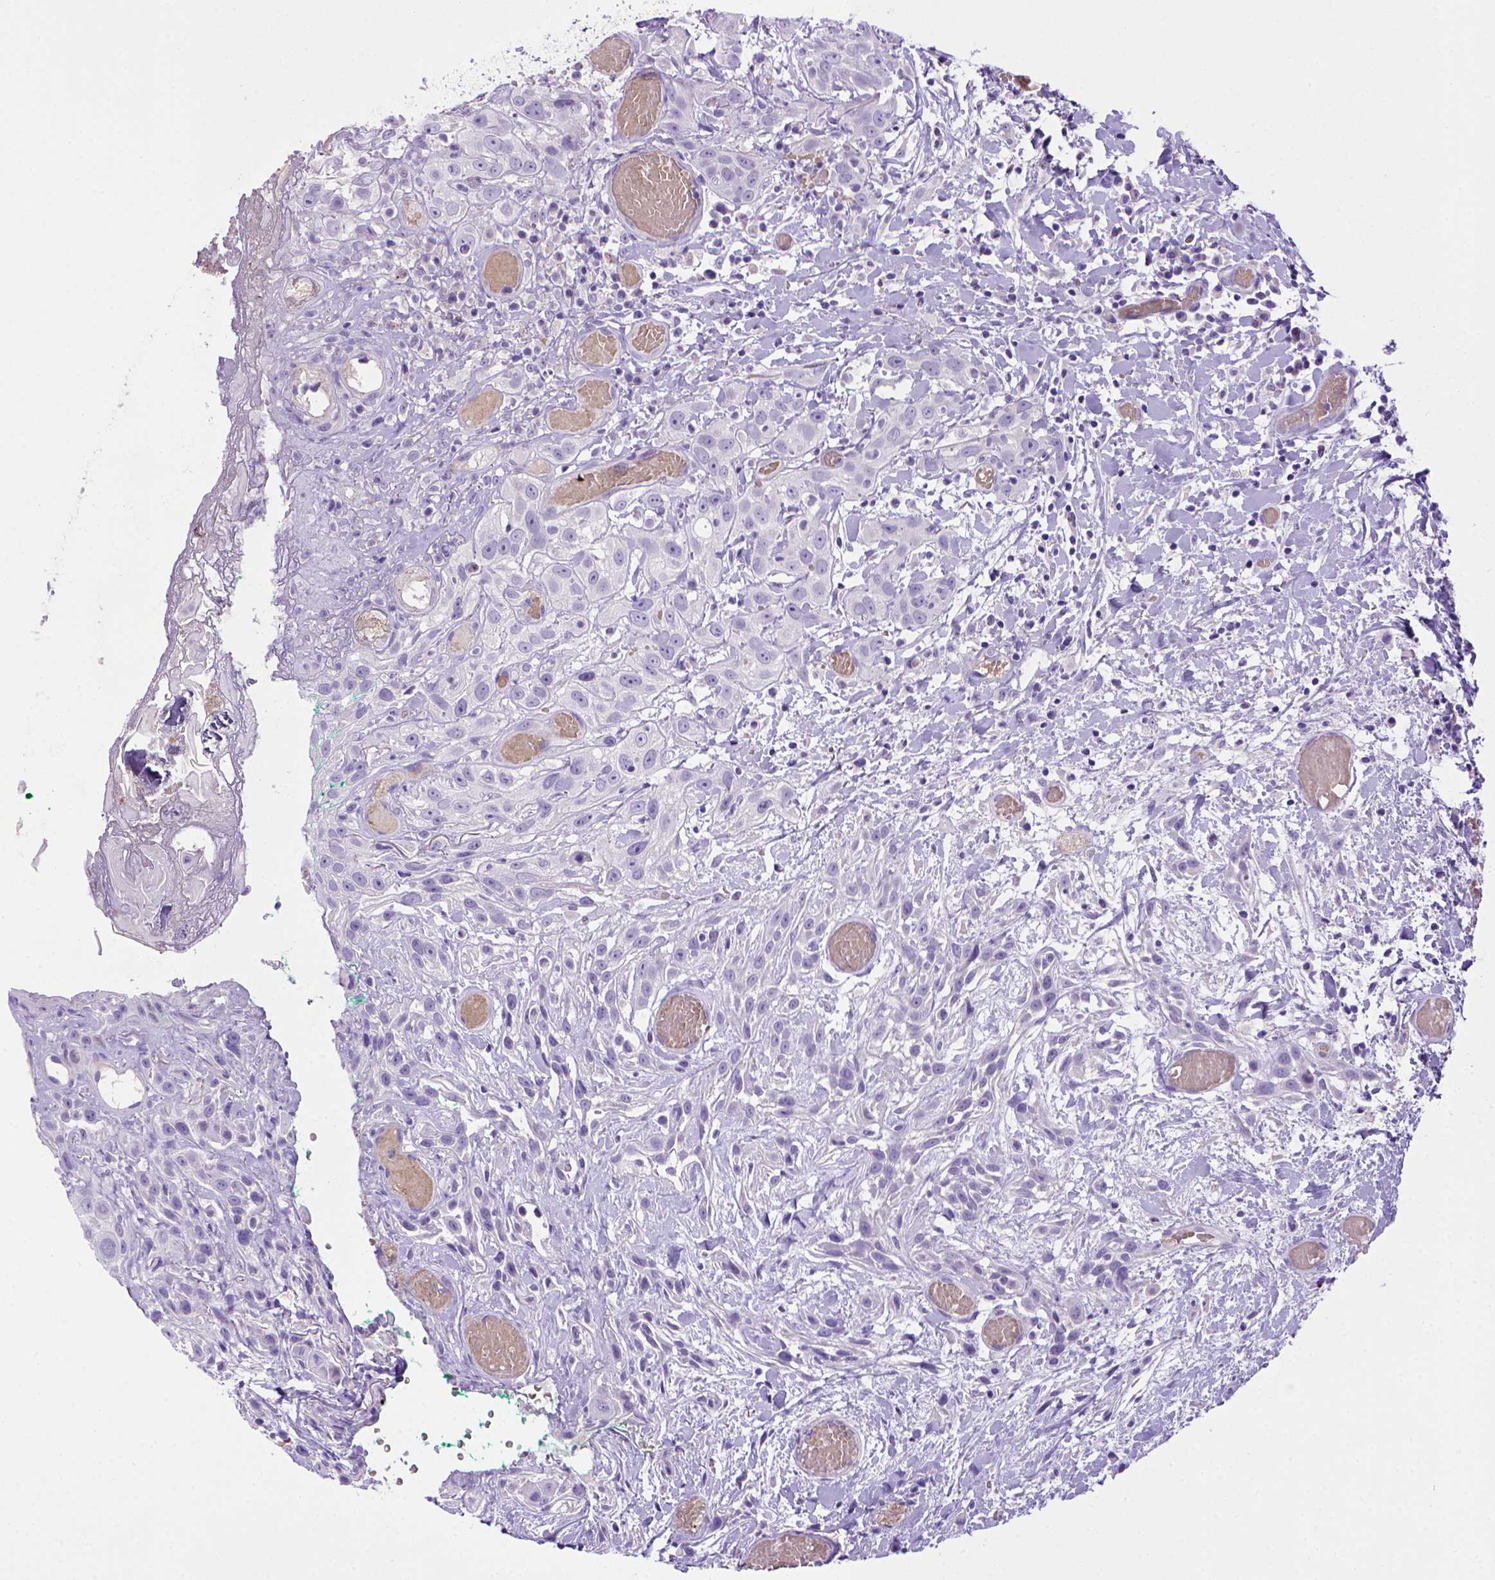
{"staining": {"intensity": "negative", "quantity": "none", "location": "none"}, "tissue": "head and neck cancer", "cell_type": "Tumor cells", "image_type": "cancer", "snomed": [{"axis": "morphology", "description": "Normal tissue, NOS"}, {"axis": "morphology", "description": "Squamous cell carcinoma, NOS"}, {"axis": "topography", "description": "Oral tissue"}, {"axis": "topography", "description": "Salivary gland"}, {"axis": "topography", "description": "Head-Neck"}], "caption": "This is an IHC photomicrograph of human head and neck cancer (squamous cell carcinoma). There is no staining in tumor cells.", "gene": "BAAT", "patient": {"sex": "female", "age": 62}}